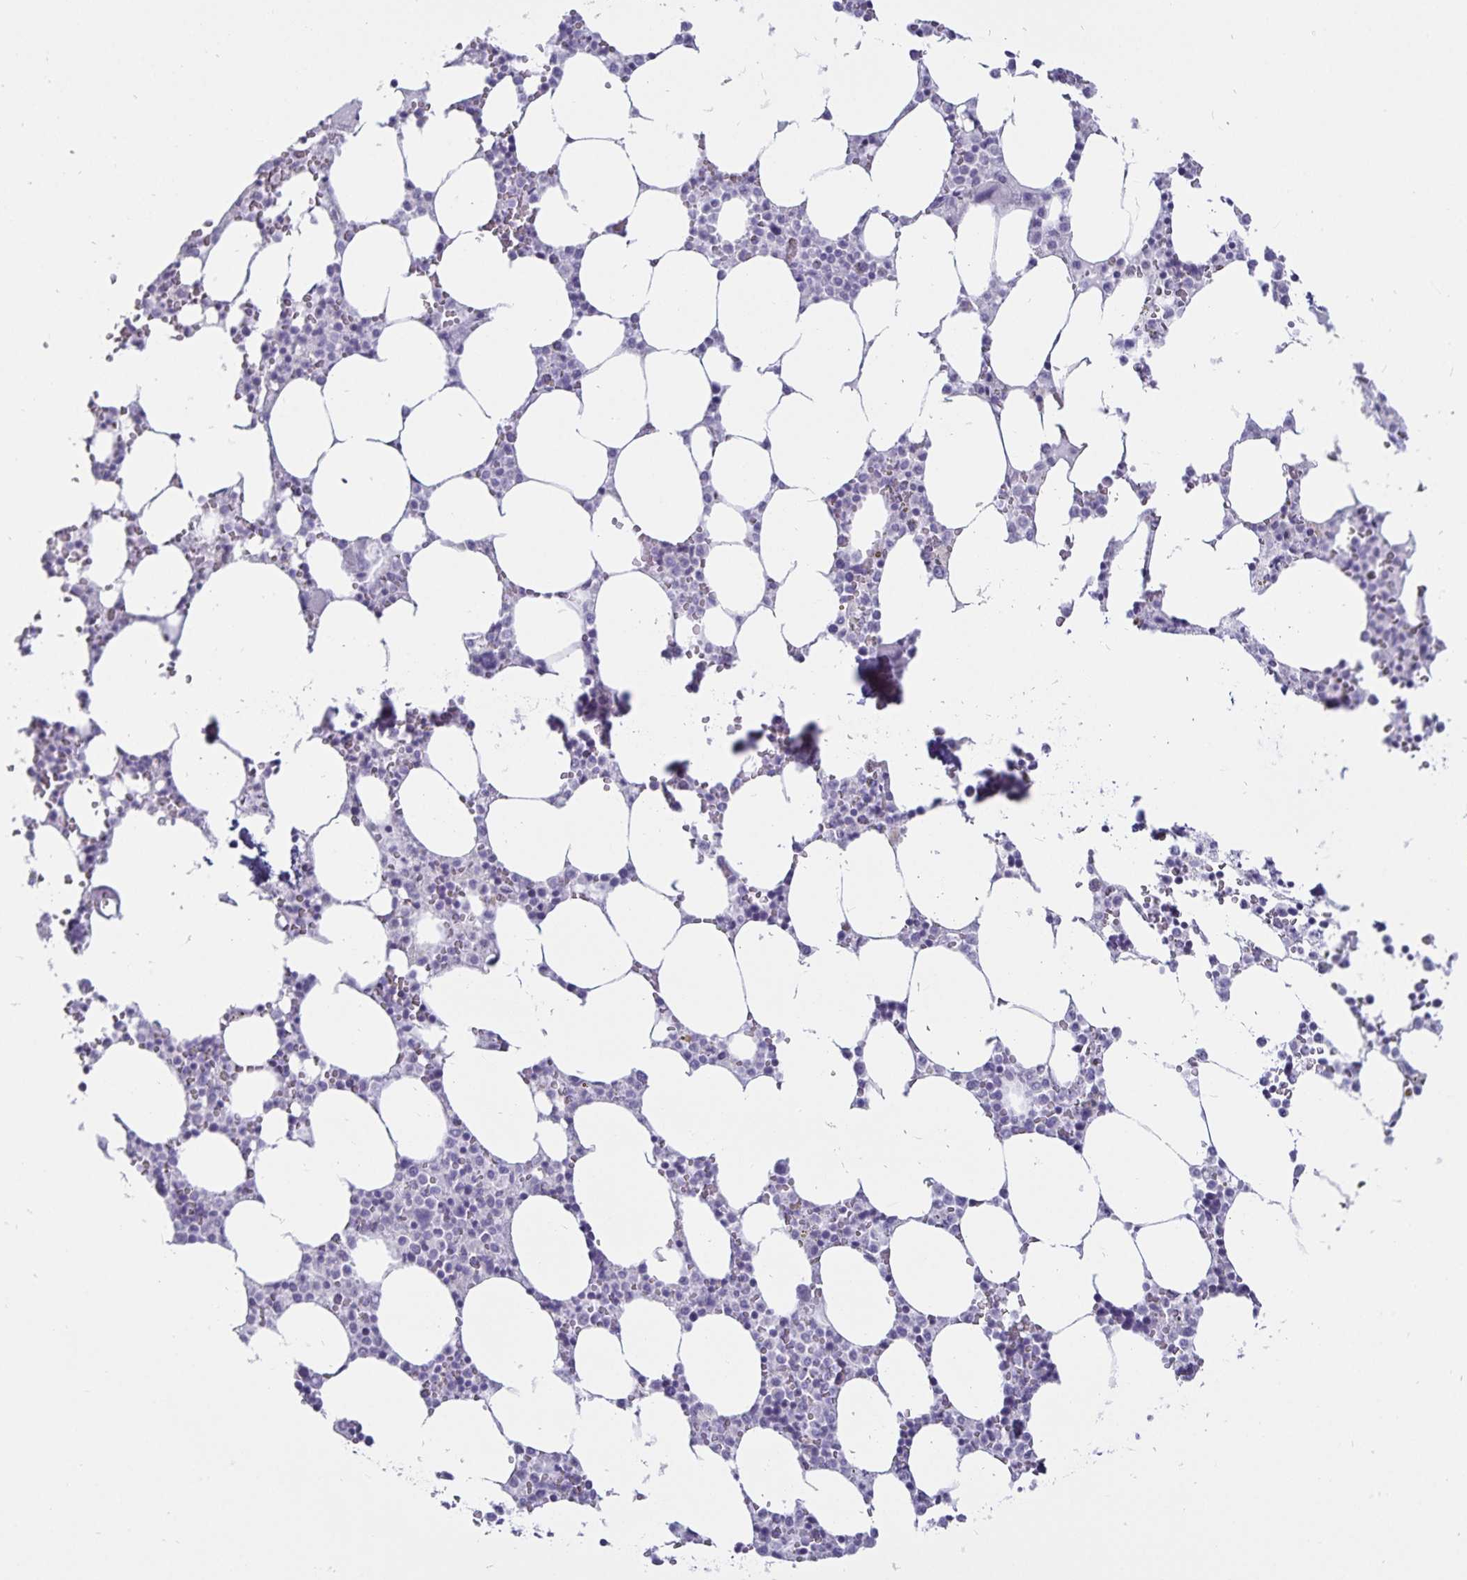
{"staining": {"intensity": "negative", "quantity": "none", "location": "none"}, "tissue": "bone marrow", "cell_type": "Hematopoietic cells", "image_type": "normal", "snomed": [{"axis": "morphology", "description": "Normal tissue, NOS"}, {"axis": "topography", "description": "Bone marrow"}], "caption": "This is a photomicrograph of immunohistochemistry staining of unremarkable bone marrow, which shows no expression in hematopoietic cells. Brightfield microscopy of IHC stained with DAB (3,3'-diaminobenzidine) (brown) and hematoxylin (blue), captured at high magnification.", "gene": "DEFA6", "patient": {"sex": "male", "age": 64}}